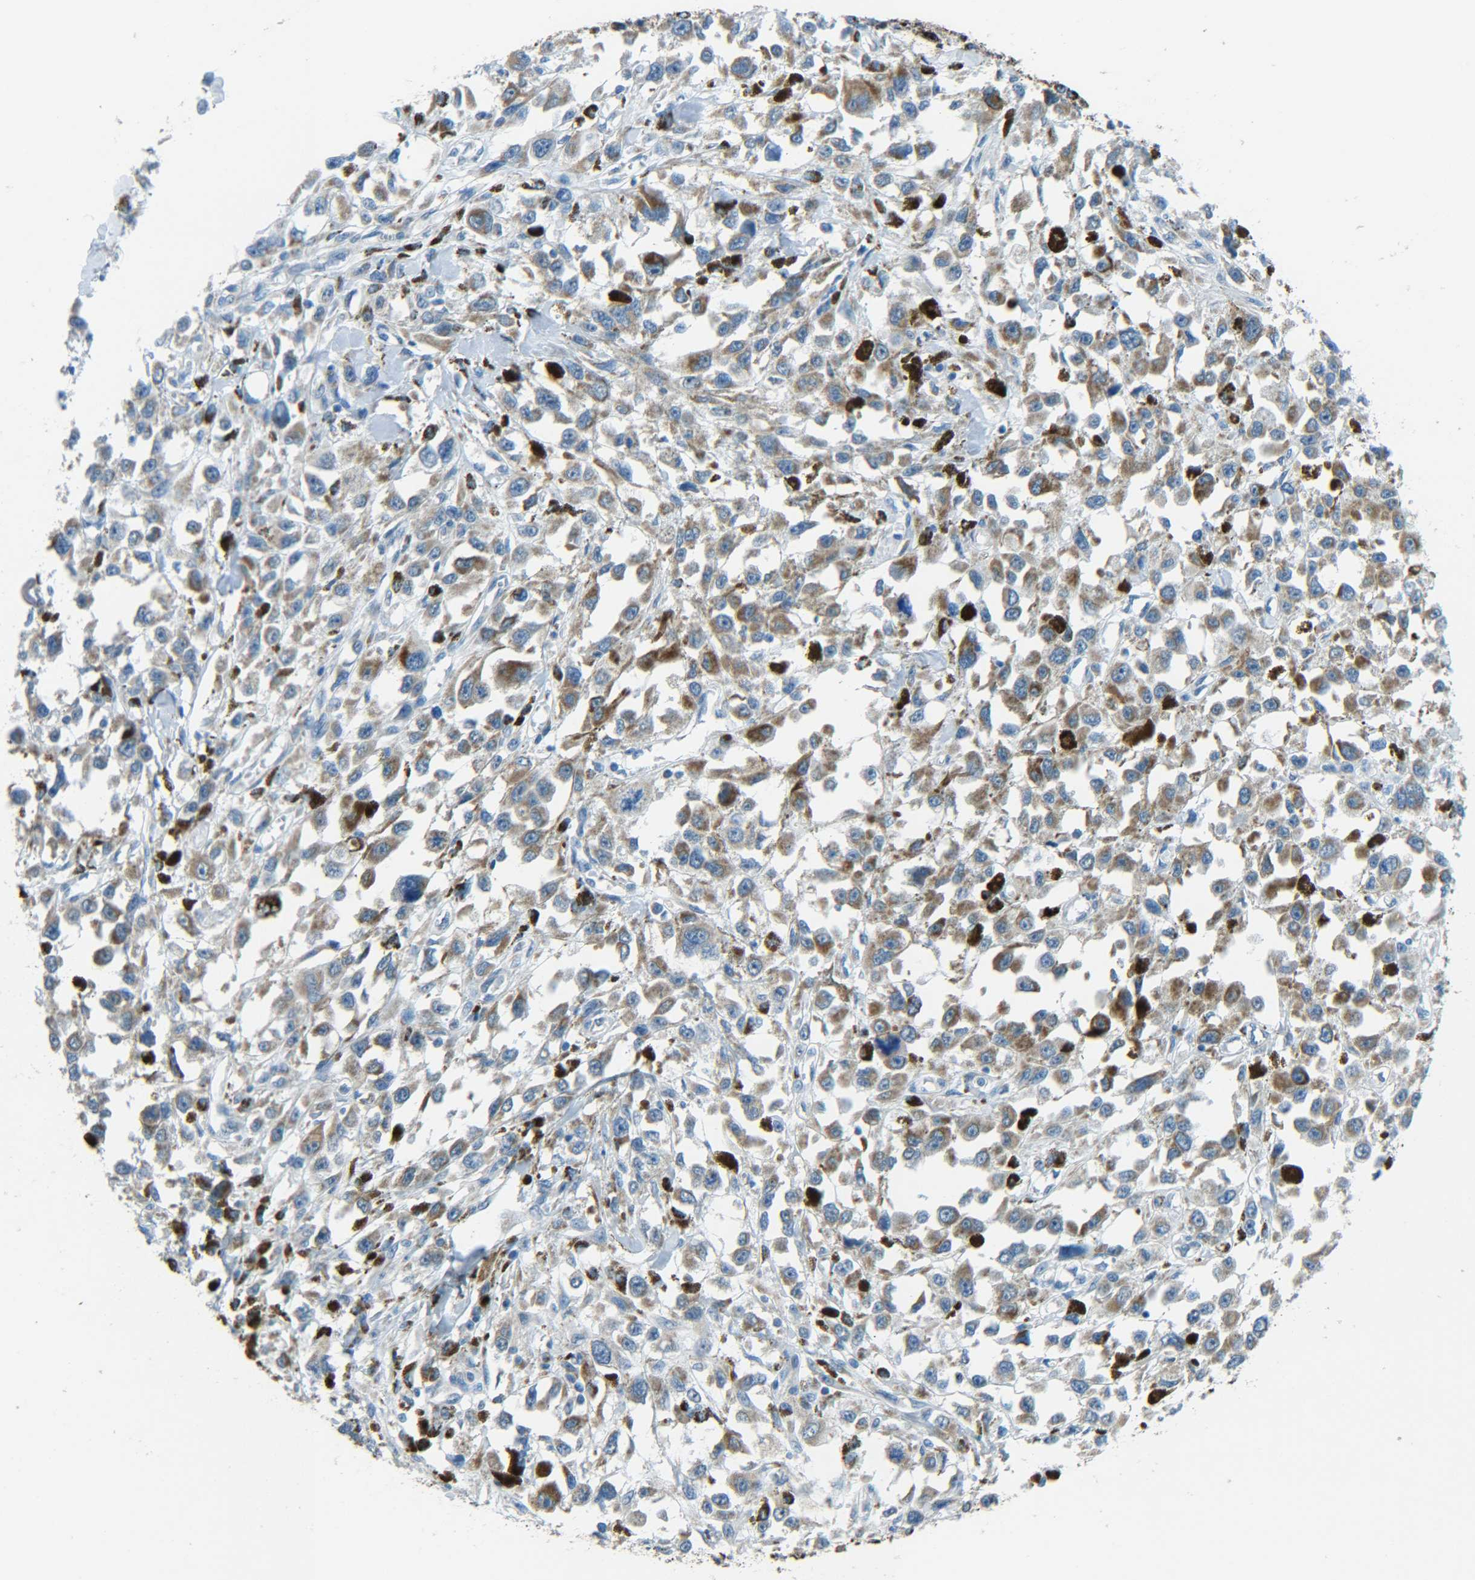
{"staining": {"intensity": "moderate", "quantity": ">75%", "location": "cytoplasmic/membranous"}, "tissue": "melanoma", "cell_type": "Tumor cells", "image_type": "cancer", "snomed": [{"axis": "morphology", "description": "Malignant melanoma, Metastatic site"}, {"axis": "topography", "description": "Lymph node"}], "caption": "Immunohistochemical staining of malignant melanoma (metastatic site) demonstrates moderate cytoplasmic/membranous protein positivity in approximately >75% of tumor cells.", "gene": "CYB5R1", "patient": {"sex": "male", "age": 59}}